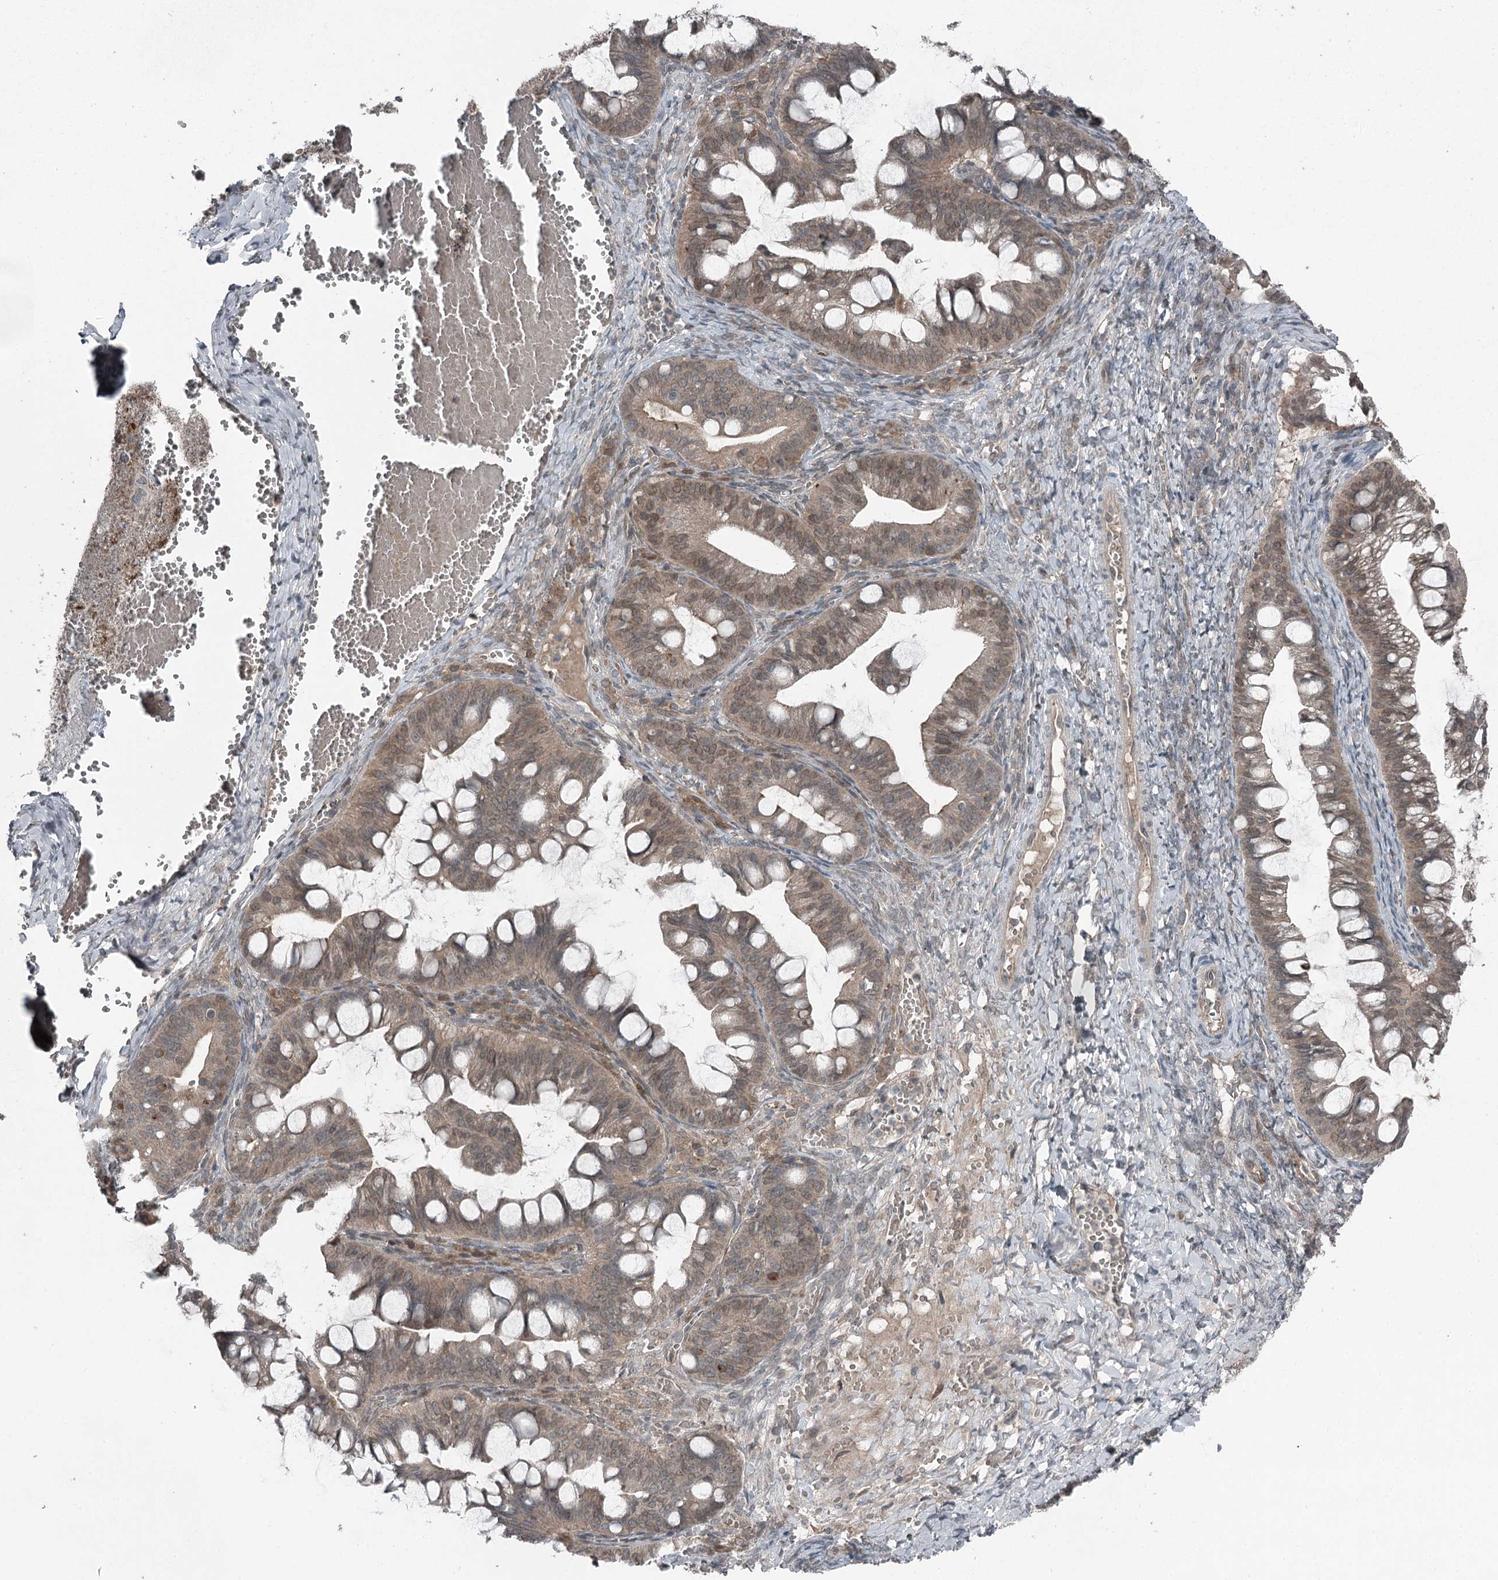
{"staining": {"intensity": "weak", "quantity": "25%-75%", "location": "cytoplasmic/membranous,nuclear"}, "tissue": "ovarian cancer", "cell_type": "Tumor cells", "image_type": "cancer", "snomed": [{"axis": "morphology", "description": "Cystadenocarcinoma, mucinous, NOS"}, {"axis": "topography", "description": "Ovary"}], "caption": "Immunohistochemical staining of mucinous cystadenocarcinoma (ovarian) demonstrates low levels of weak cytoplasmic/membranous and nuclear expression in about 25%-75% of tumor cells.", "gene": "SLC39A8", "patient": {"sex": "female", "age": 73}}